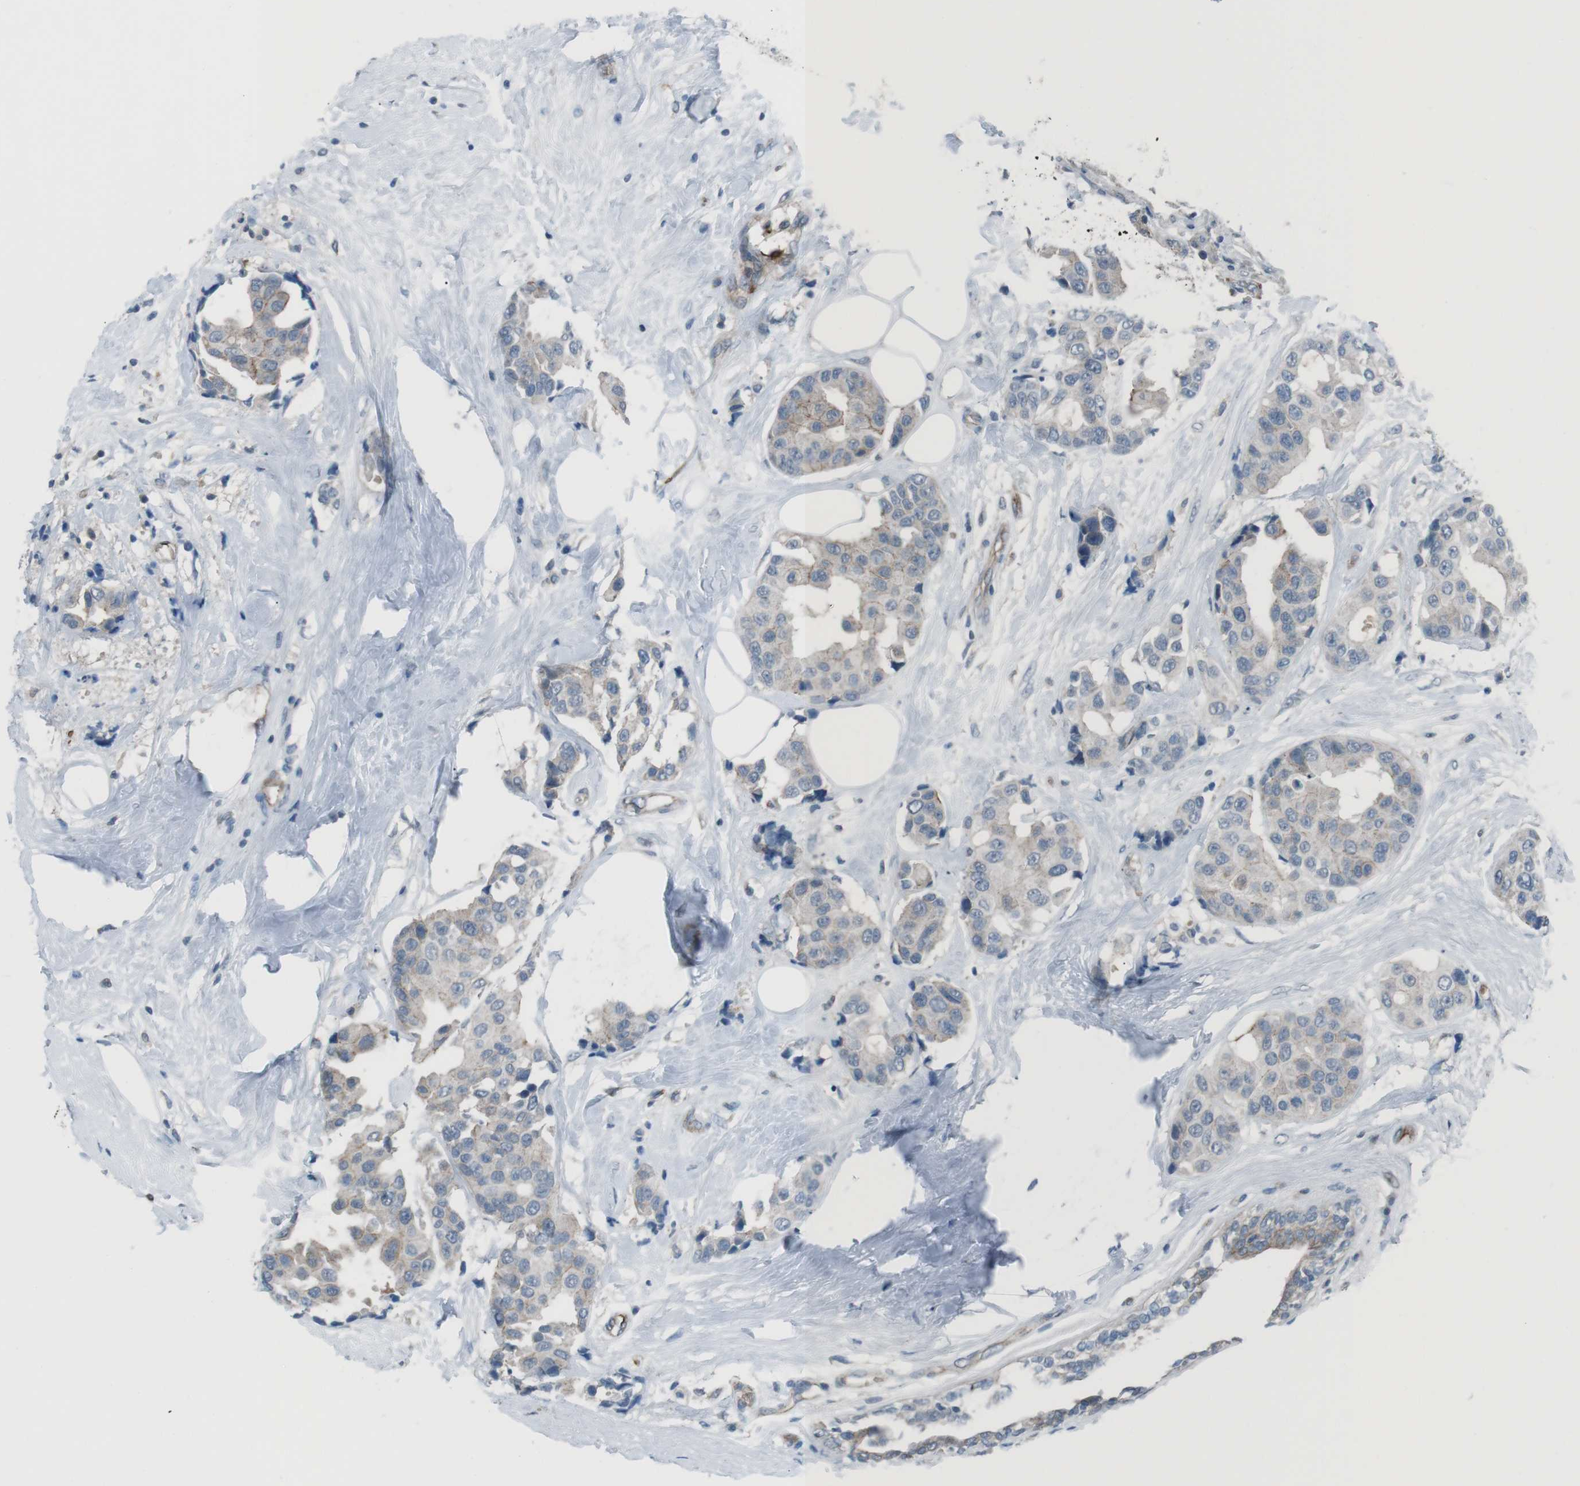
{"staining": {"intensity": "weak", "quantity": "<25%", "location": "cytoplasmic/membranous"}, "tissue": "breast cancer", "cell_type": "Tumor cells", "image_type": "cancer", "snomed": [{"axis": "morphology", "description": "Normal tissue, NOS"}, {"axis": "morphology", "description": "Duct carcinoma"}, {"axis": "topography", "description": "Breast"}], "caption": "IHC image of neoplastic tissue: human breast cancer stained with DAB (3,3'-diaminobenzidine) displays no significant protein positivity in tumor cells.", "gene": "SPTA1", "patient": {"sex": "female", "age": 39}}